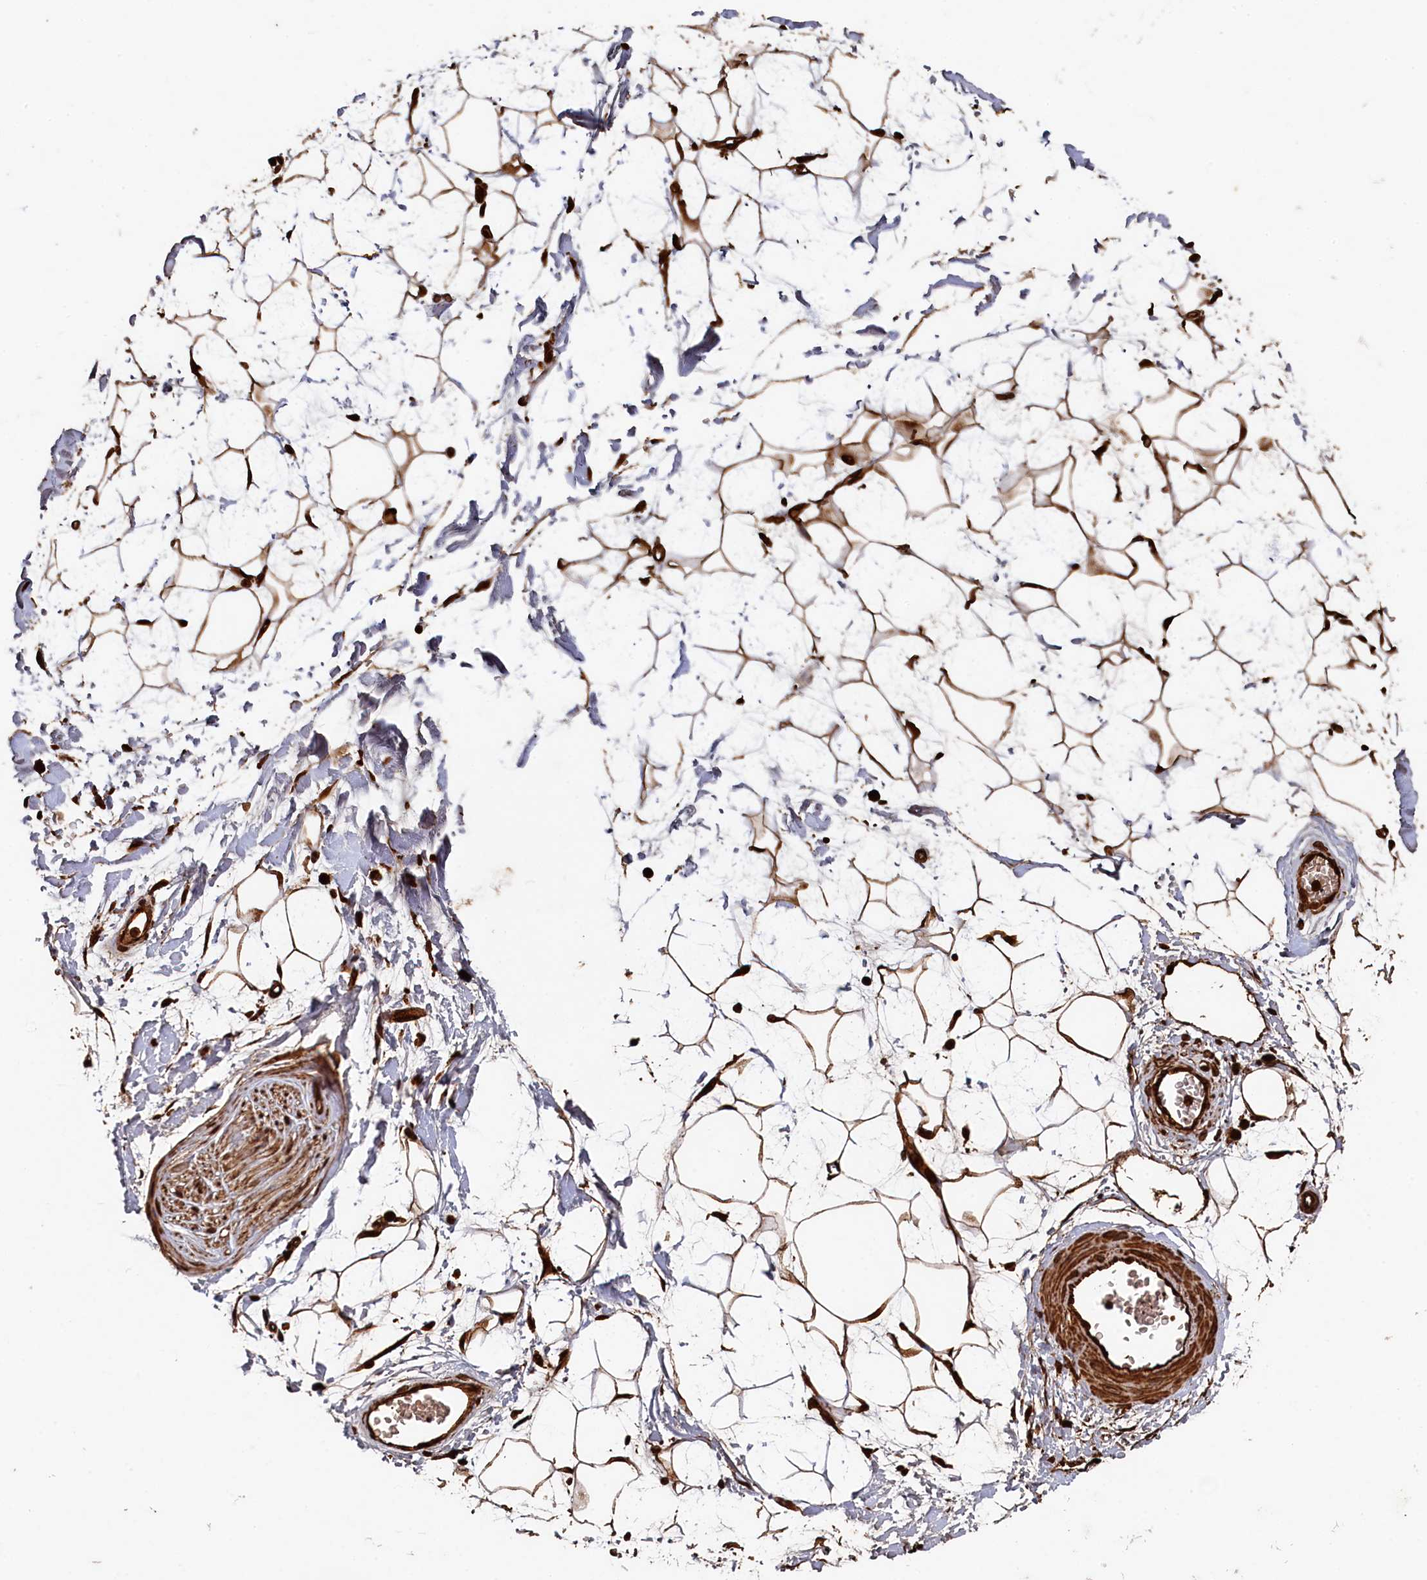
{"staining": {"intensity": "strong", "quantity": ">75%", "location": "cytoplasmic/membranous"}, "tissue": "adipose tissue", "cell_type": "Adipocytes", "image_type": "normal", "snomed": [{"axis": "morphology", "description": "Normal tissue, NOS"}, {"axis": "topography", "description": "Soft tissue"}], "caption": "Immunohistochemistry image of unremarkable human adipose tissue stained for a protein (brown), which exhibits high levels of strong cytoplasmic/membranous positivity in approximately >75% of adipocytes.", "gene": "PIGN", "patient": {"sex": "male", "age": 72}}